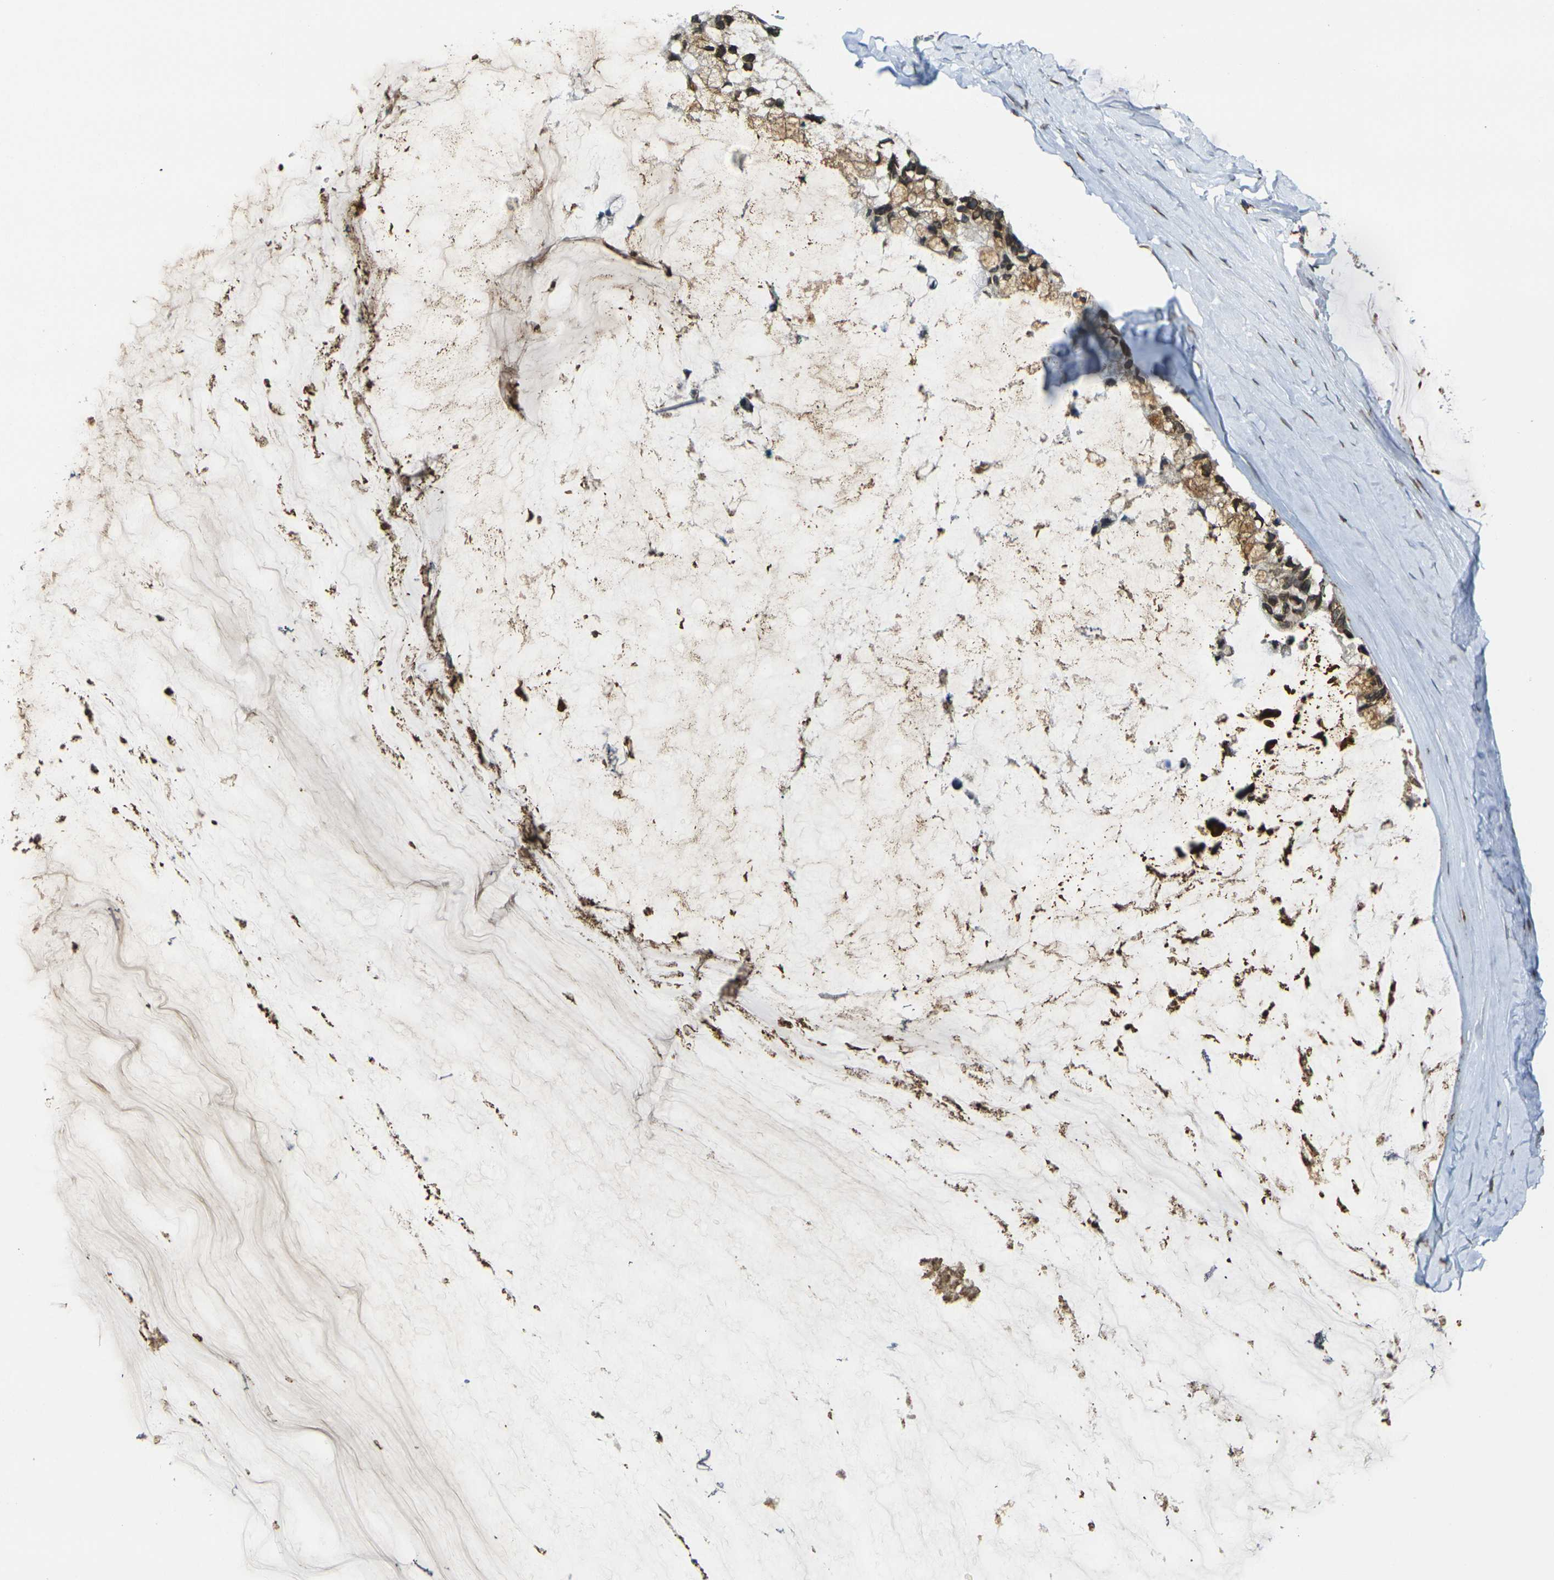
{"staining": {"intensity": "strong", "quantity": ">75%", "location": "cytoplasmic/membranous,nuclear"}, "tissue": "ovarian cancer", "cell_type": "Tumor cells", "image_type": "cancer", "snomed": [{"axis": "morphology", "description": "Cystadenocarcinoma, mucinous, NOS"}, {"axis": "topography", "description": "Ovary"}], "caption": "Immunohistochemistry photomicrograph of human ovarian cancer stained for a protein (brown), which shows high levels of strong cytoplasmic/membranous and nuclear staining in approximately >75% of tumor cells.", "gene": "BRDT", "patient": {"sex": "female", "age": 39}}